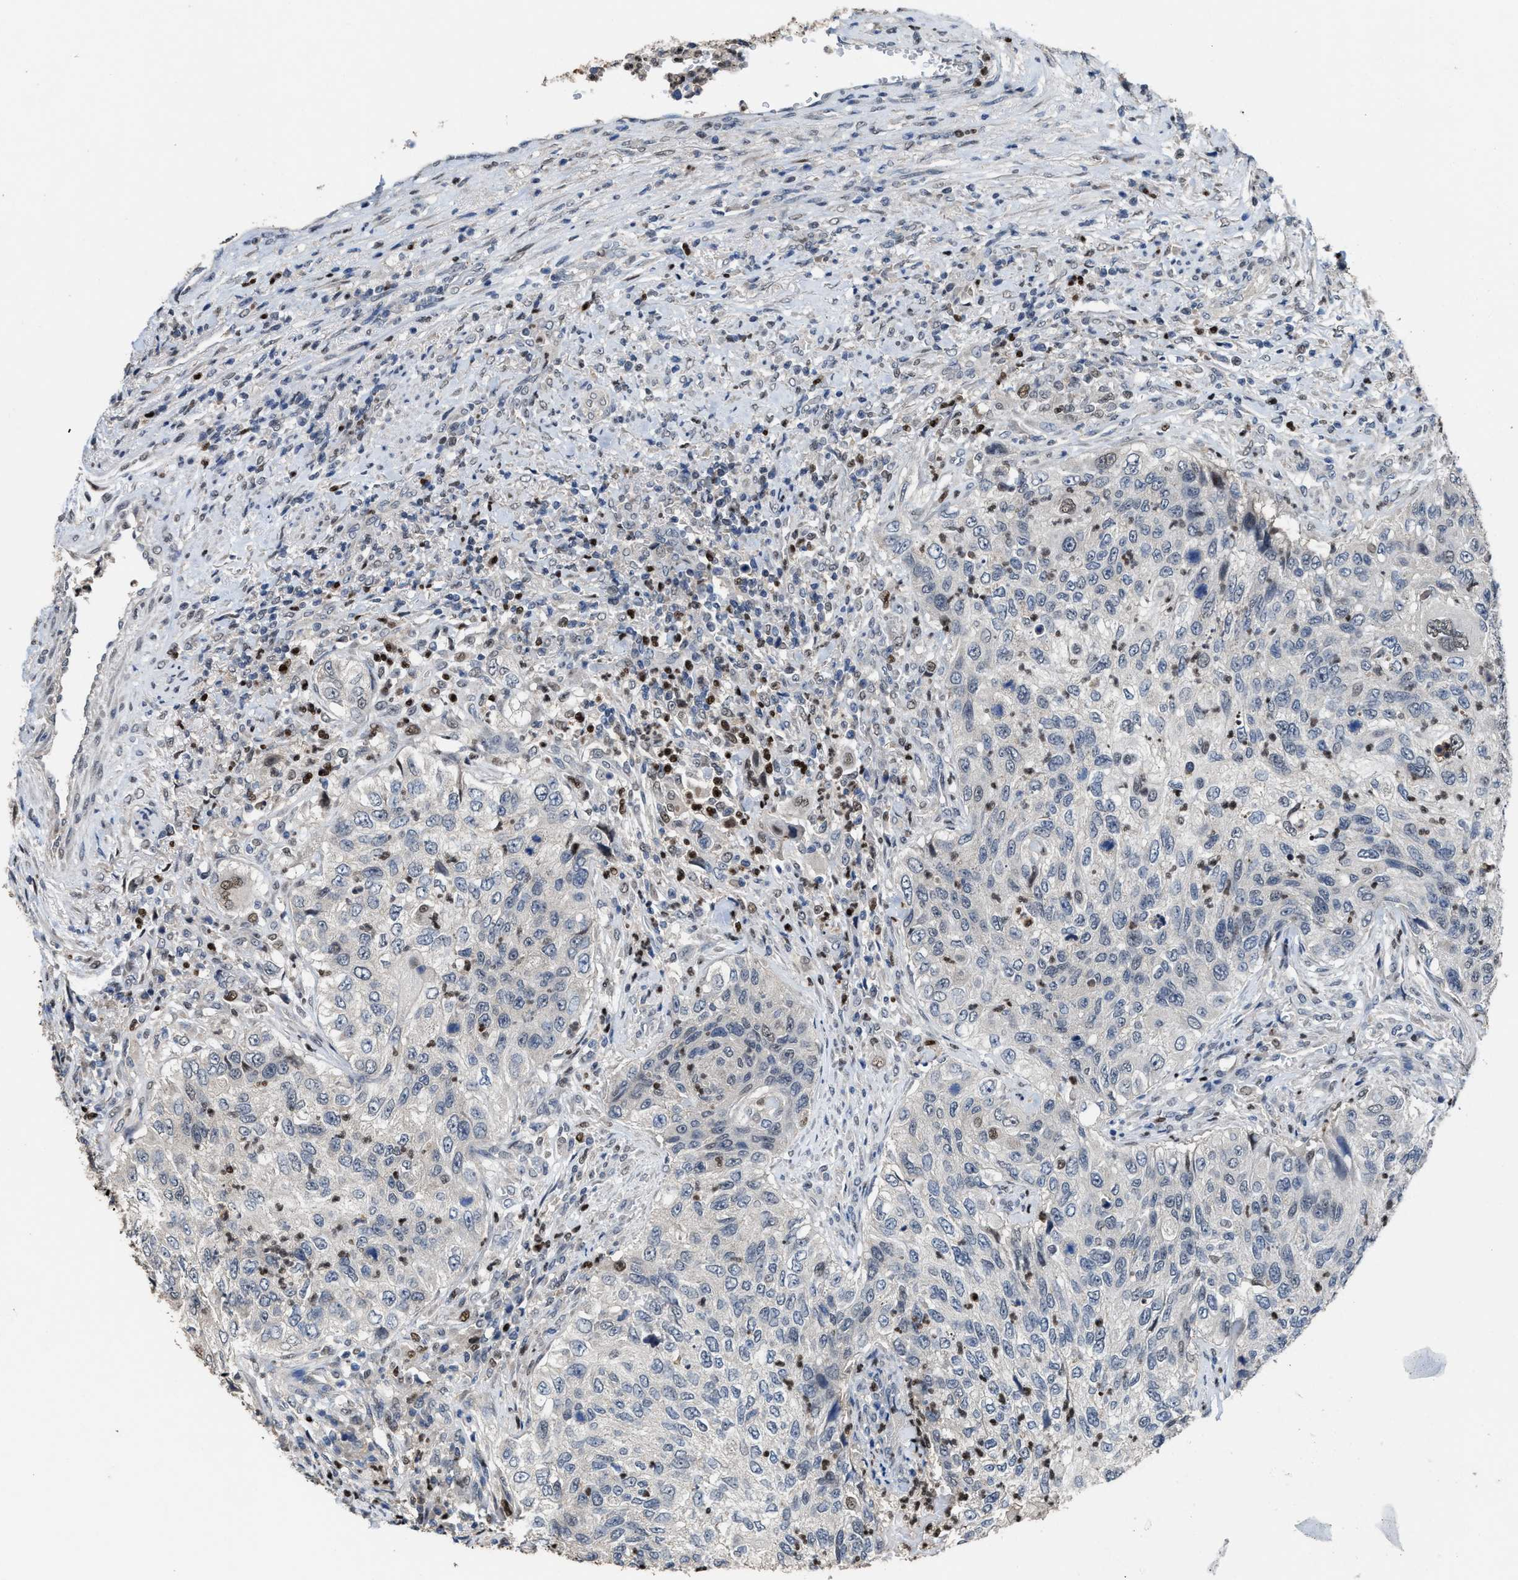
{"staining": {"intensity": "weak", "quantity": "<25%", "location": "nuclear"}, "tissue": "urothelial cancer", "cell_type": "Tumor cells", "image_type": "cancer", "snomed": [{"axis": "morphology", "description": "Urothelial carcinoma, High grade"}, {"axis": "topography", "description": "Urinary bladder"}], "caption": "Immunohistochemistry (IHC) of human urothelial cancer demonstrates no expression in tumor cells.", "gene": "ZNF20", "patient": {"sex": "female", "age": 60}}